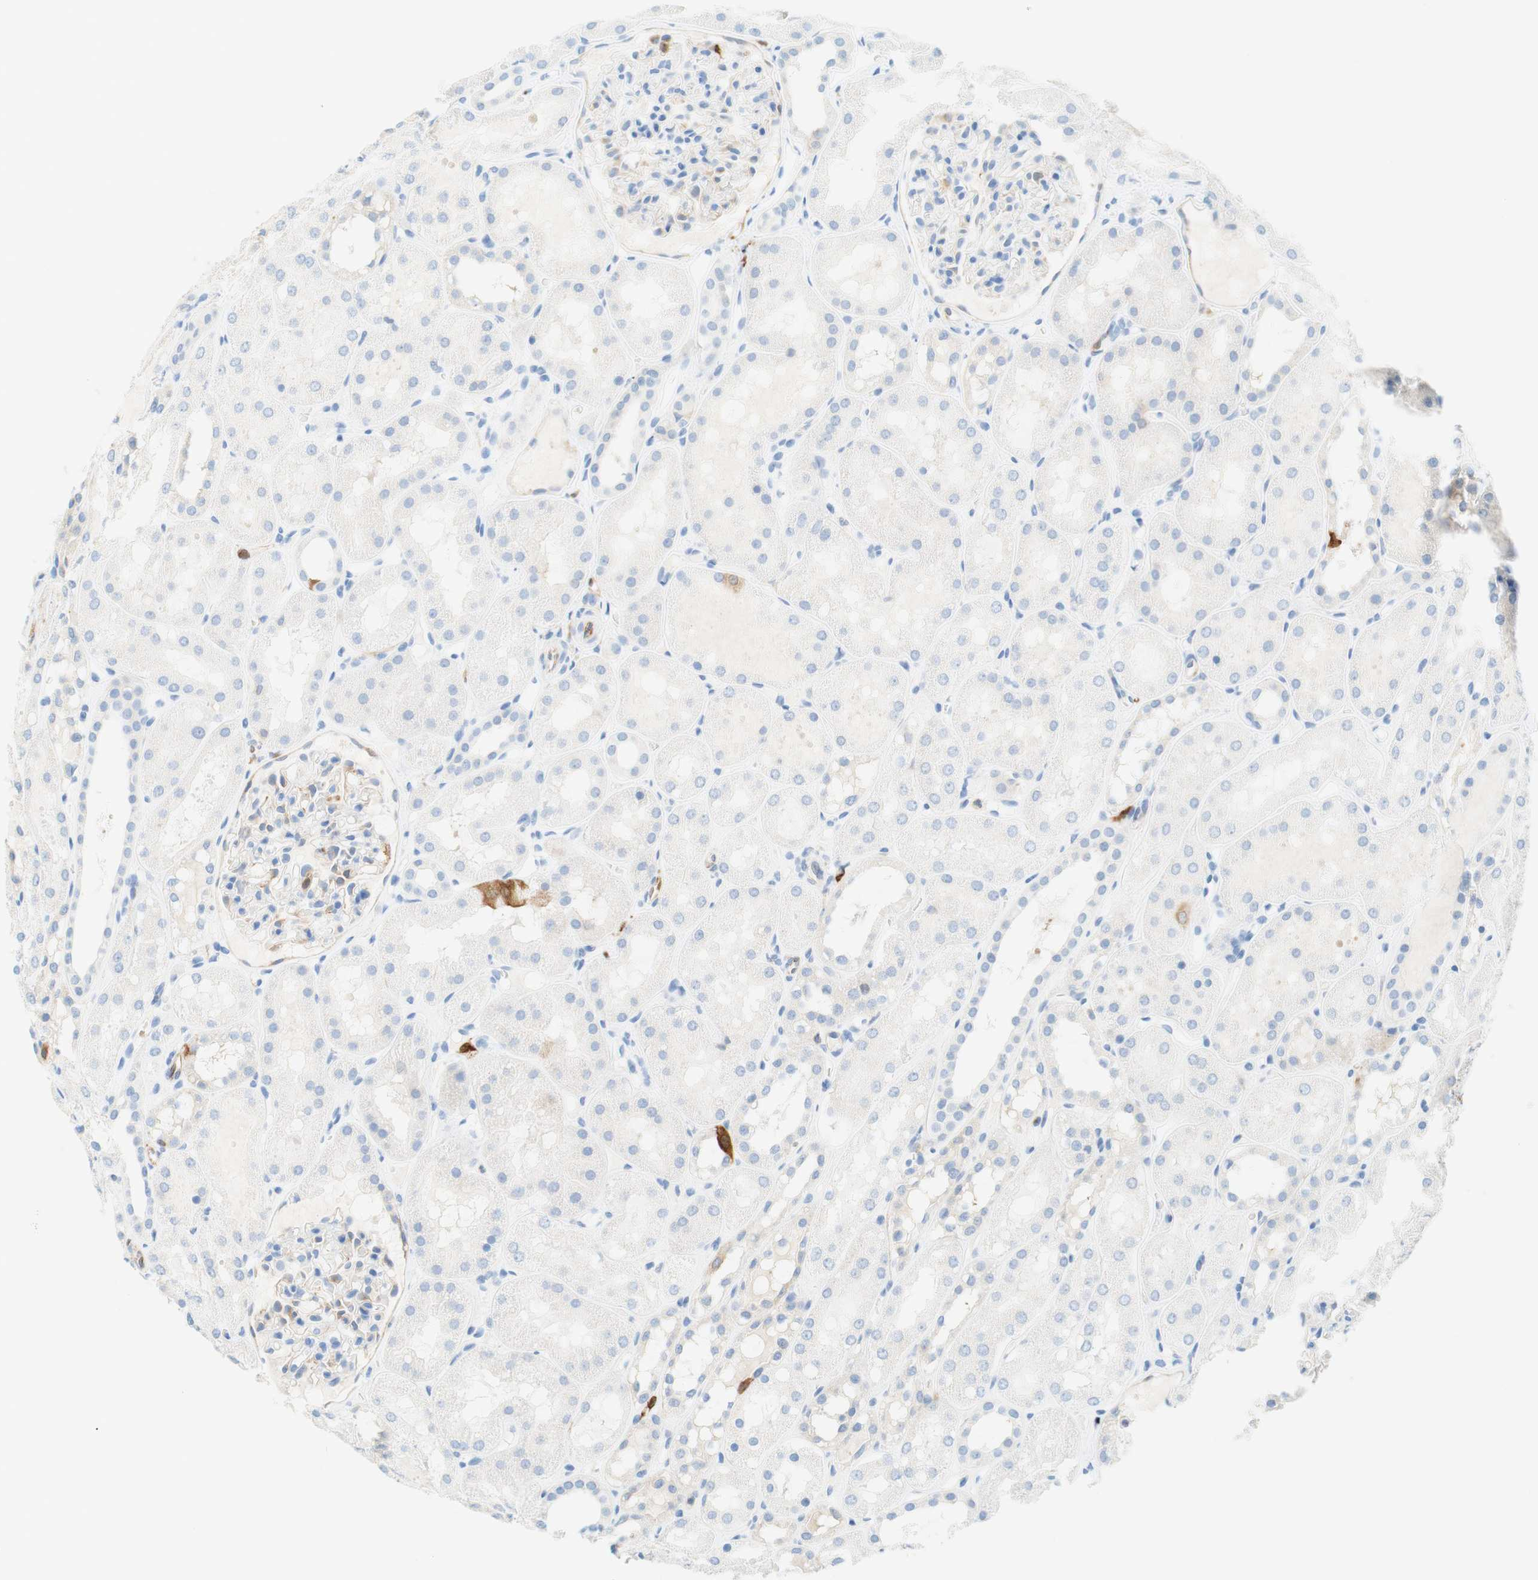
{"staining": {"intensity": "weak", "quantity": "25%-75%", "location": "cytoplasmic/membranous"}, "tissue": "kidney", "cell_type": "Cells in glomeruli", "image_type": "normal", "snomed": [{"axis": "morphology", "description": "Normal tissue, NOS"}, {"axis": "topography", "description": "Kidney"}, {"axis": "topography", "description": "Urinary bladder"}], "caption": "A brown stain highlights weak cytoplasmic/membranous staining of a protein in cells in glomeruli of benign kidney.", "gene": "STMN1", "patient": {"sex": "male", "age": 16}}